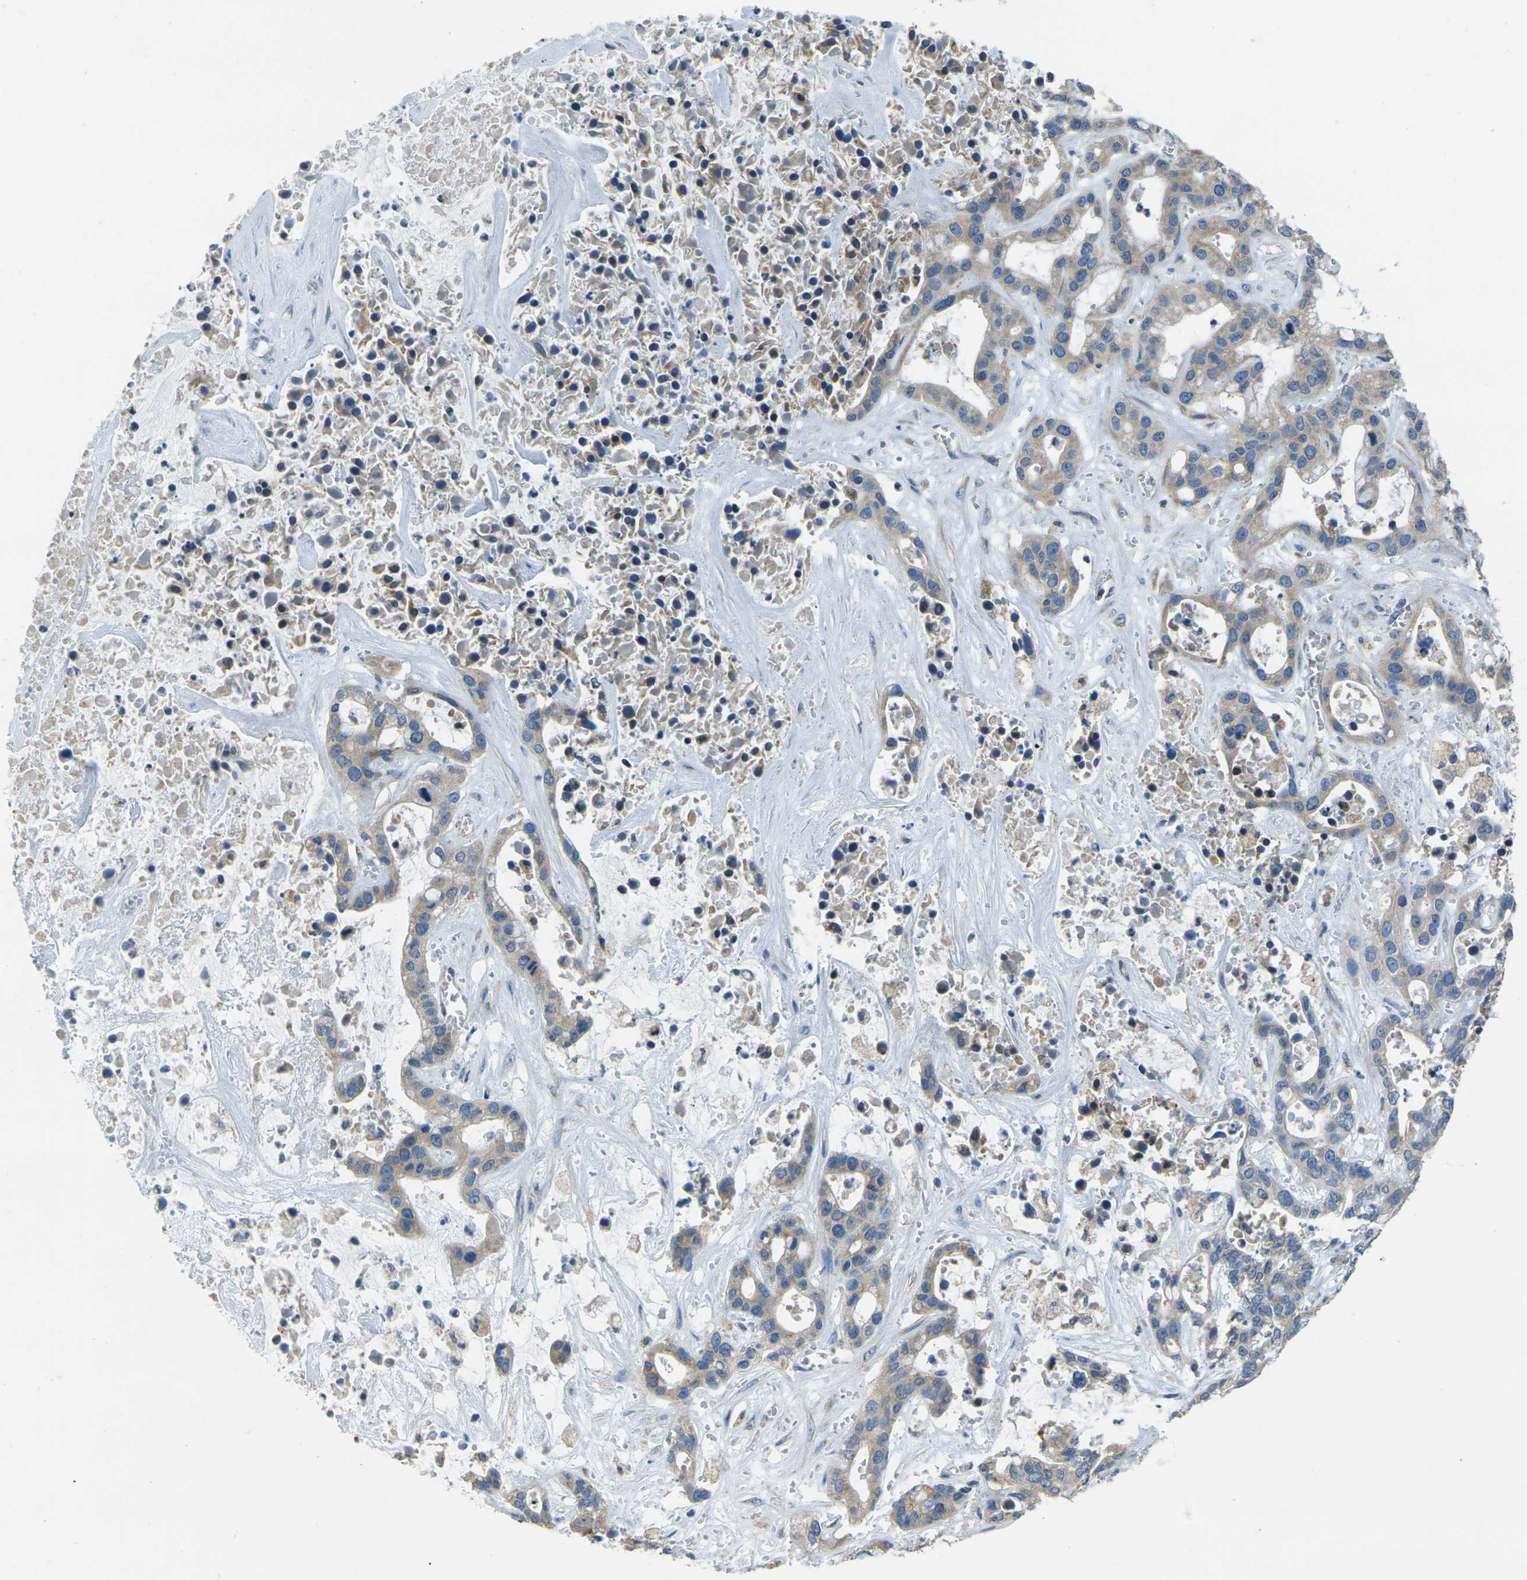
{"staining": {"intensity": "weak", "quantity": ">75%", "location": "cytoplasmic/membranous"}, "tissue": "liver cancer", "cell_type": "Tumor cells", "image_type": "cancer", "snomed": [{"axis": "morphology", "description": "Cholangiocarcinoma"}, {"axis": "topography", "description": "Liver"}], "caption": "About >75% of tumor cells in cholangiocarcinoma (liver) exhibit weak cytoplasmic/membranous protein positivity as visualized by brown immunohistochemical staining.", "gene": "TMEM120B", "patient": {"sex": "female", "age": 65}}